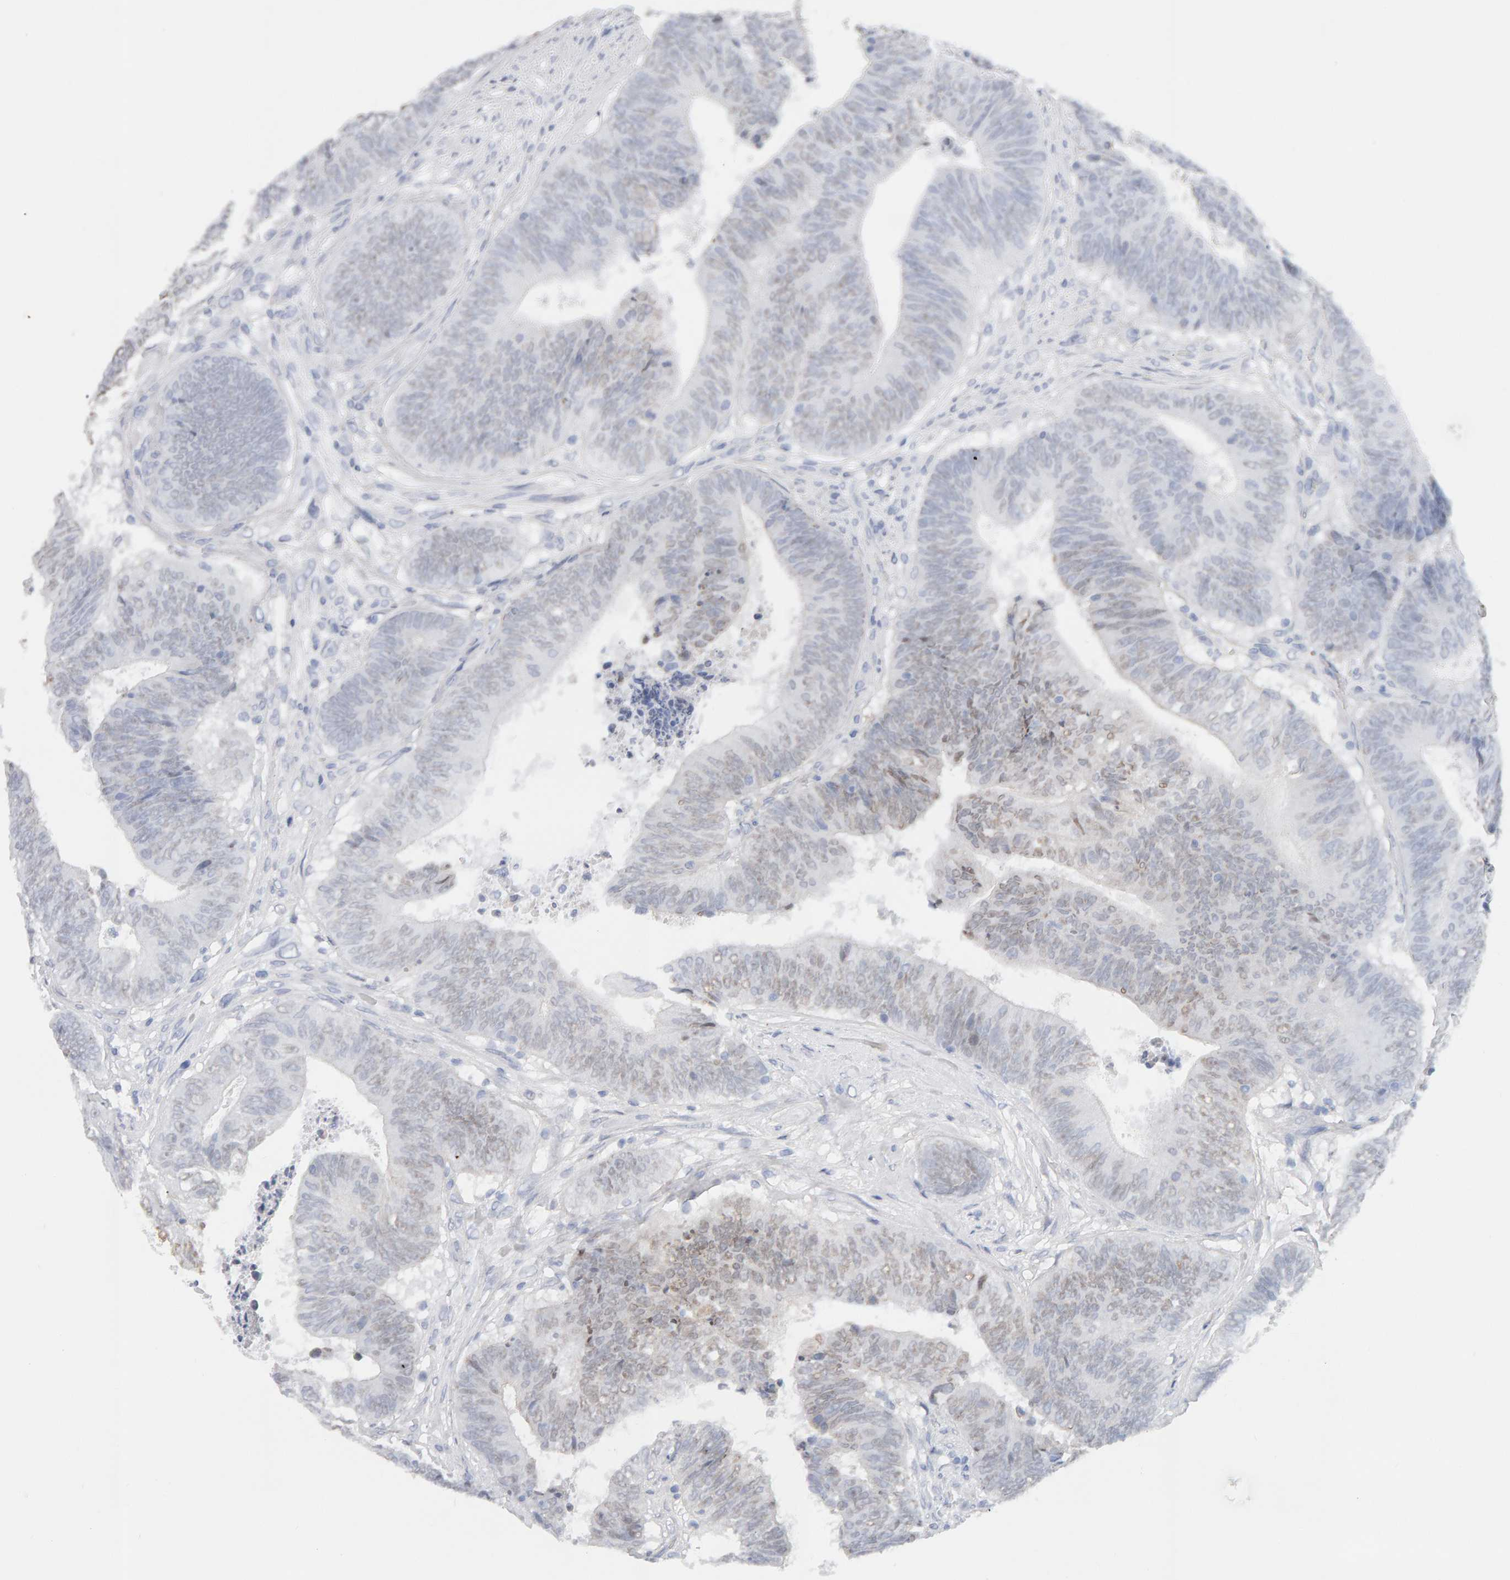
{"staining": {"intensity": "weak", "quantity": "<25%", "location": "nuclear"}, "tissue": "colorectal cancer", "cell_type": "Tumor cells", "image_type": "cancer", "snomed": [{"axis": "morphology", "description": "Adenocarcinoma, NOS"}, {"axis": "topography", "description": "Rectum"}], "caption": "Immunohistochemistry (IHC) histopathology image of human colorectal adenocarcinoma stained for a protein (brown), which demonstrates no expression in tumor cells.", "gene": "HNF4A", "patient": {"sex": "male", "age": 72}}